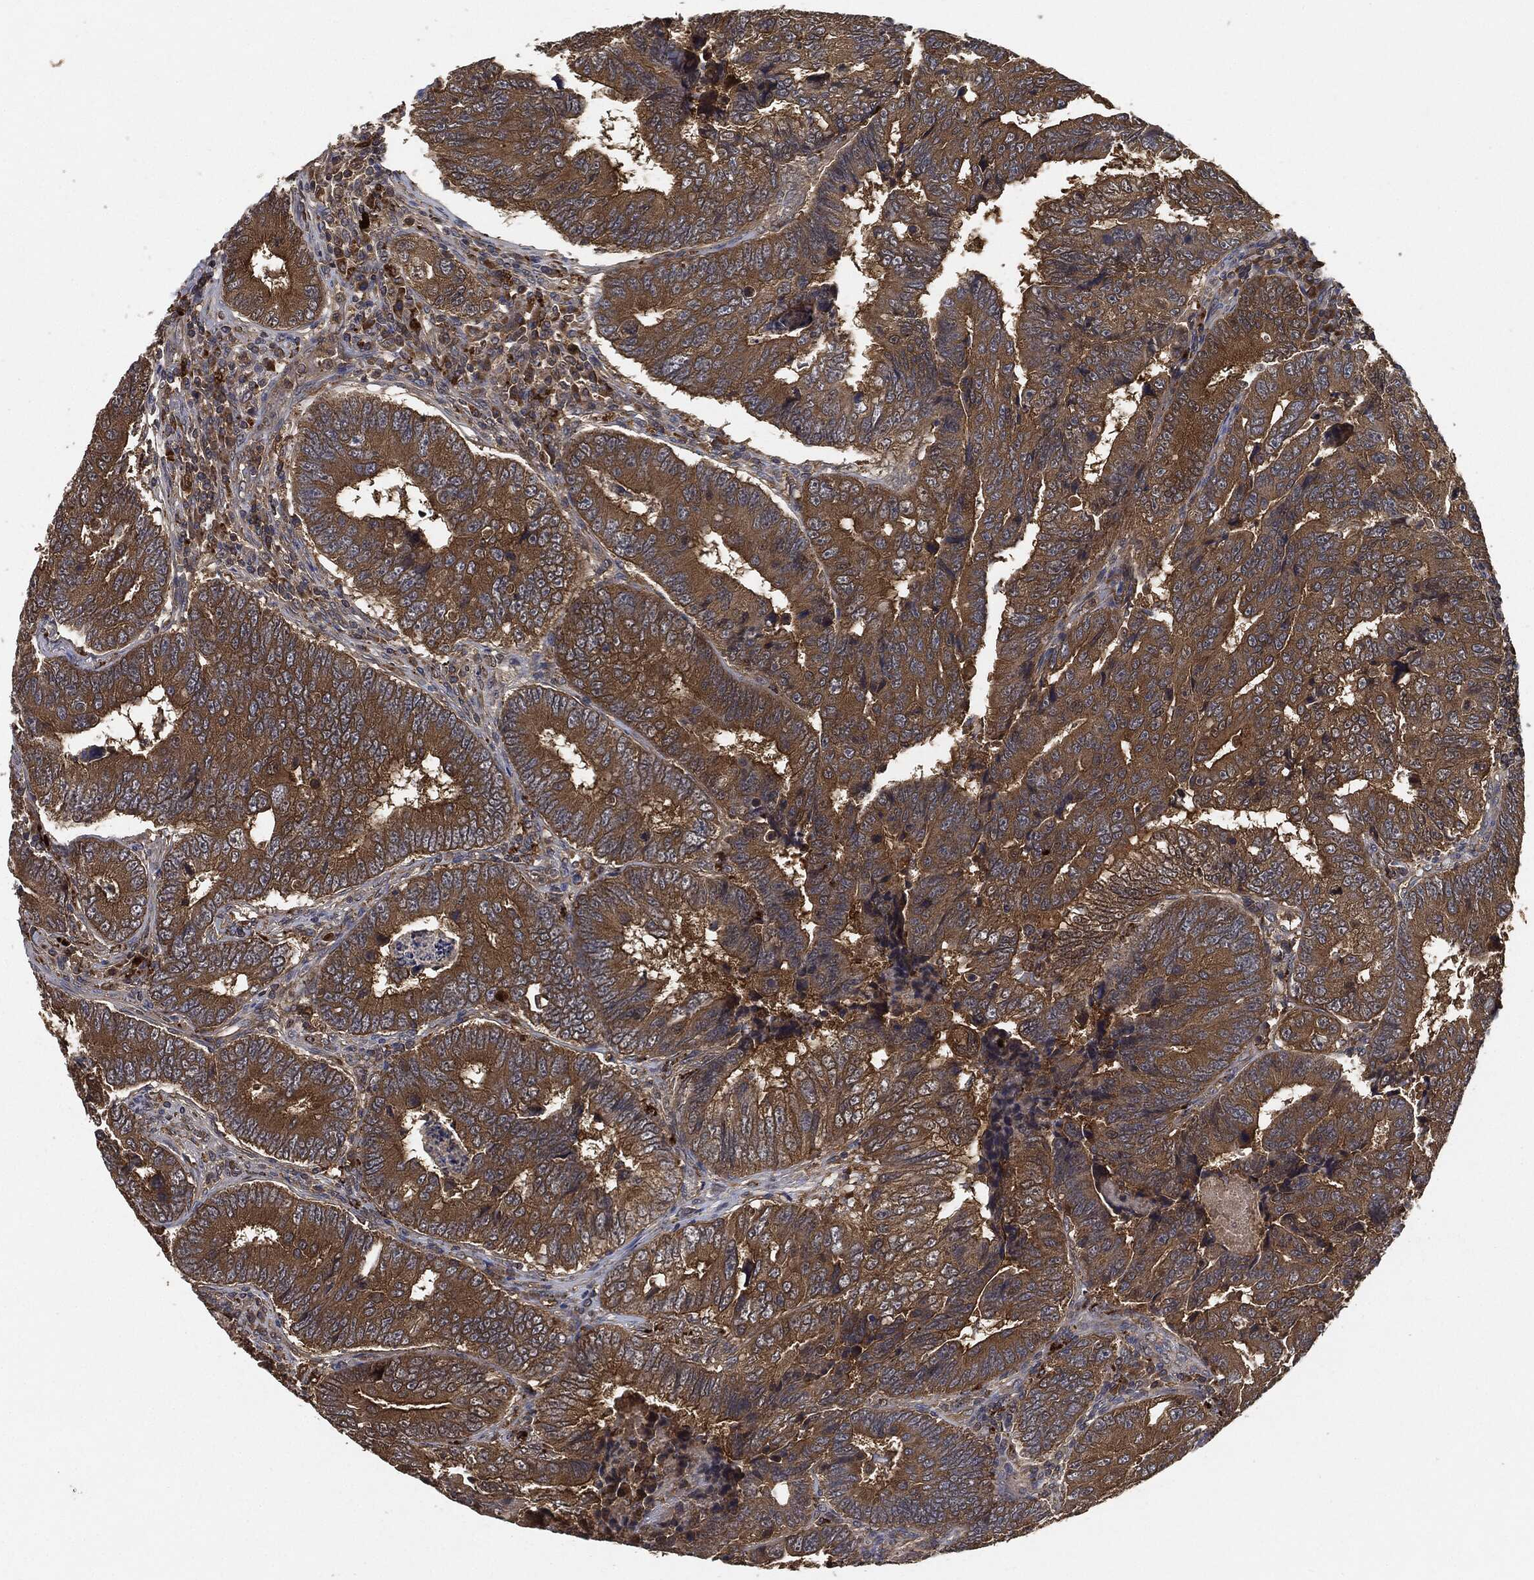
{"staining": {"intensity": "moderate", "quantity": ">75%", "location": "cytoplasmic/membranous"}, "tissue": "colorectal cancer", "cell_type": "Tumor cells", "image_type": "cancer", "snomed": [{"axis": "morphology", "description": "Adenocarcinoma, NOS"}, {"axis": "topography", "description": "Colon"}], "caption": "Protein expression analysis of colorectal cancer (adenocarcinoma) demonstrates moderate cytoplasmic/membranous staining in about >75% of tumor cells.", "gene": "BRAF", "patient": {"sex": "female", "age": 72}}